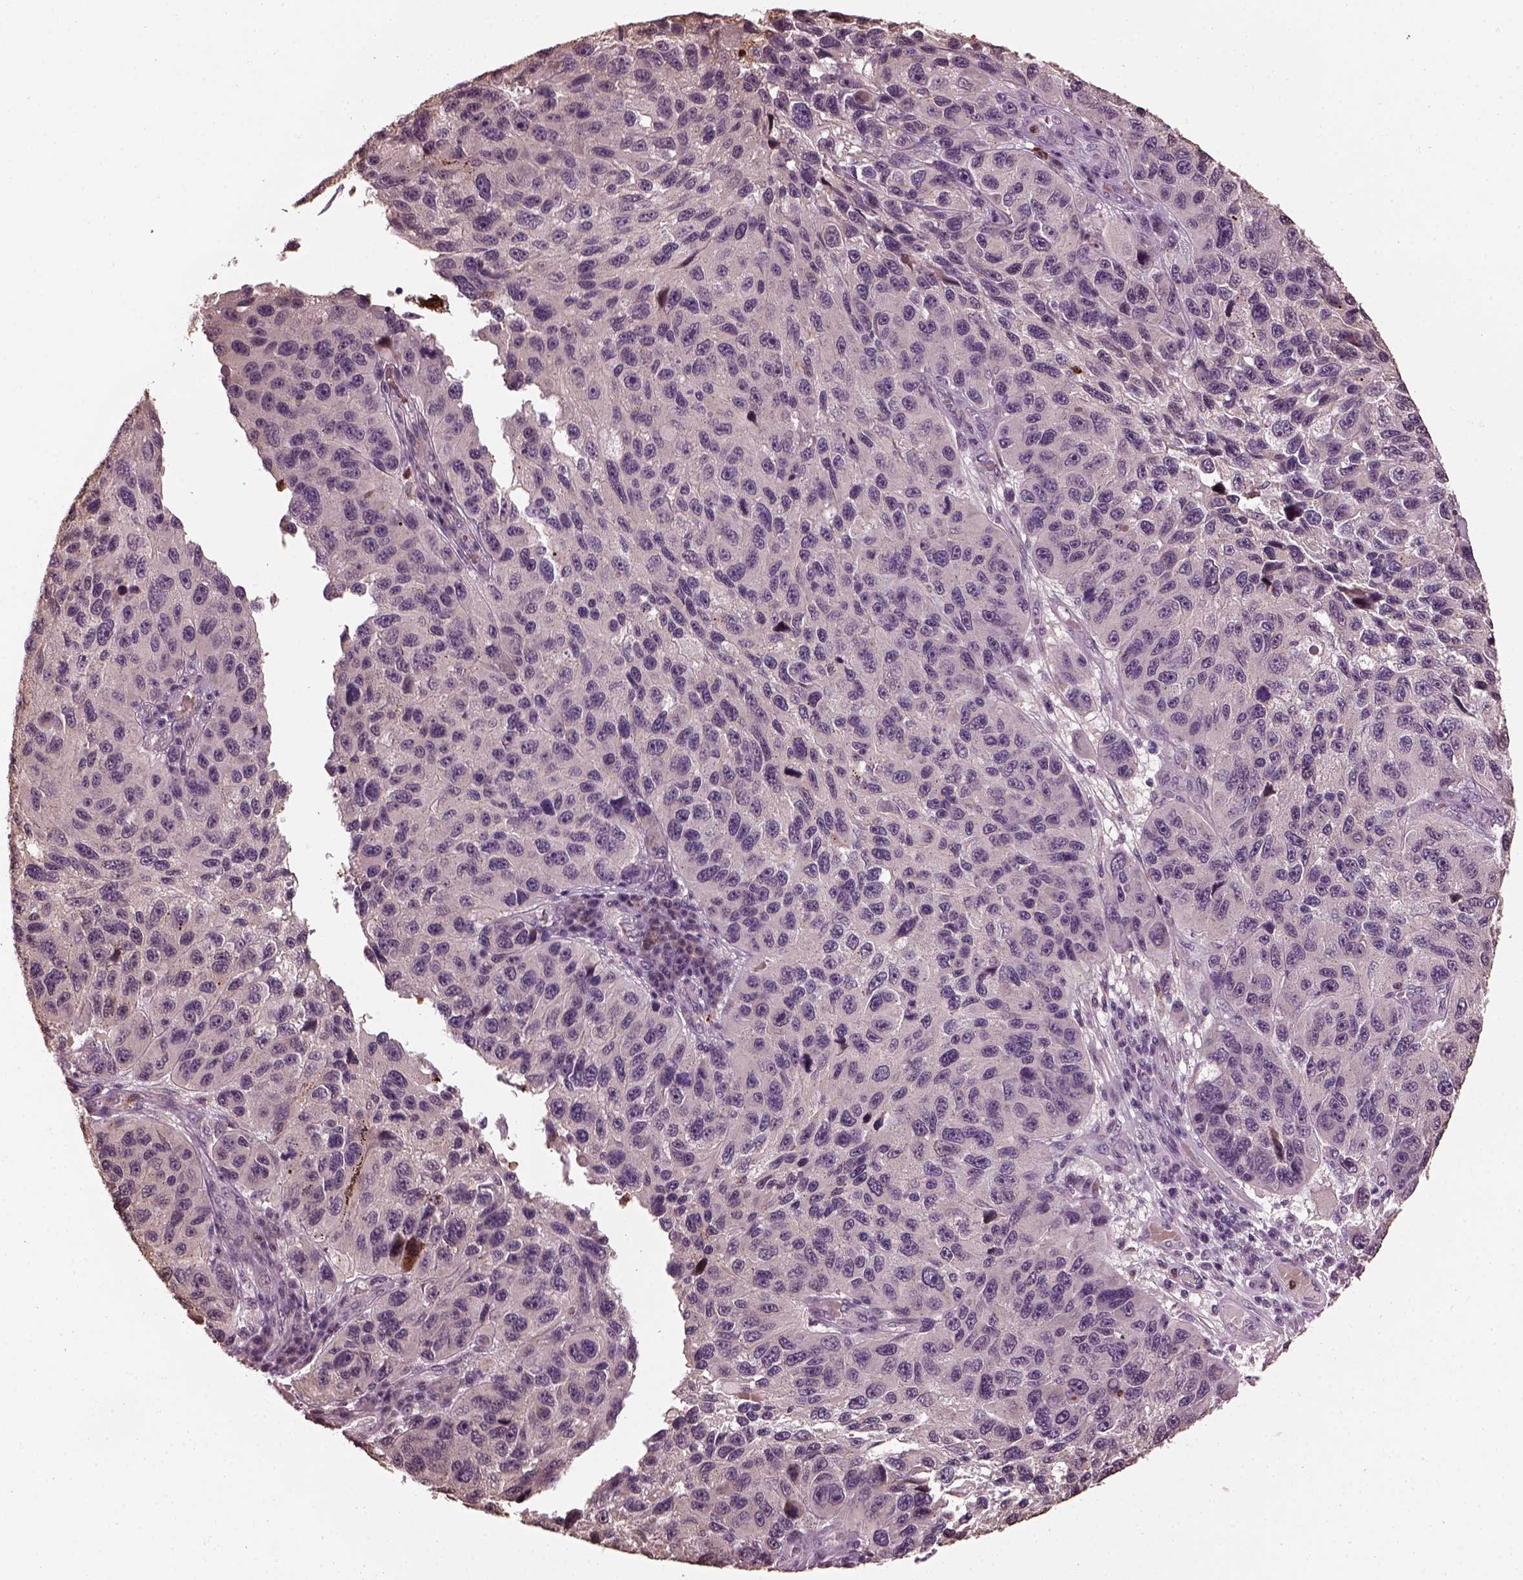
{"staining": {"intensity": "negative", "quantity": "none", "location": "none"}, "tissue": "melanoma", "cell_type": "Tumor cells", "image_type": "cancer", "snomed": [{"axis": "morphology", "description": "Malignant melanoma, NOS"}, {"axis": "topography", "description": "Skin"}], "caption": "Tumor cells show no significant protein staining in malignant melanoma.", "gene": "RUFY3", "patient": {"sex": "male", "age": 53}}